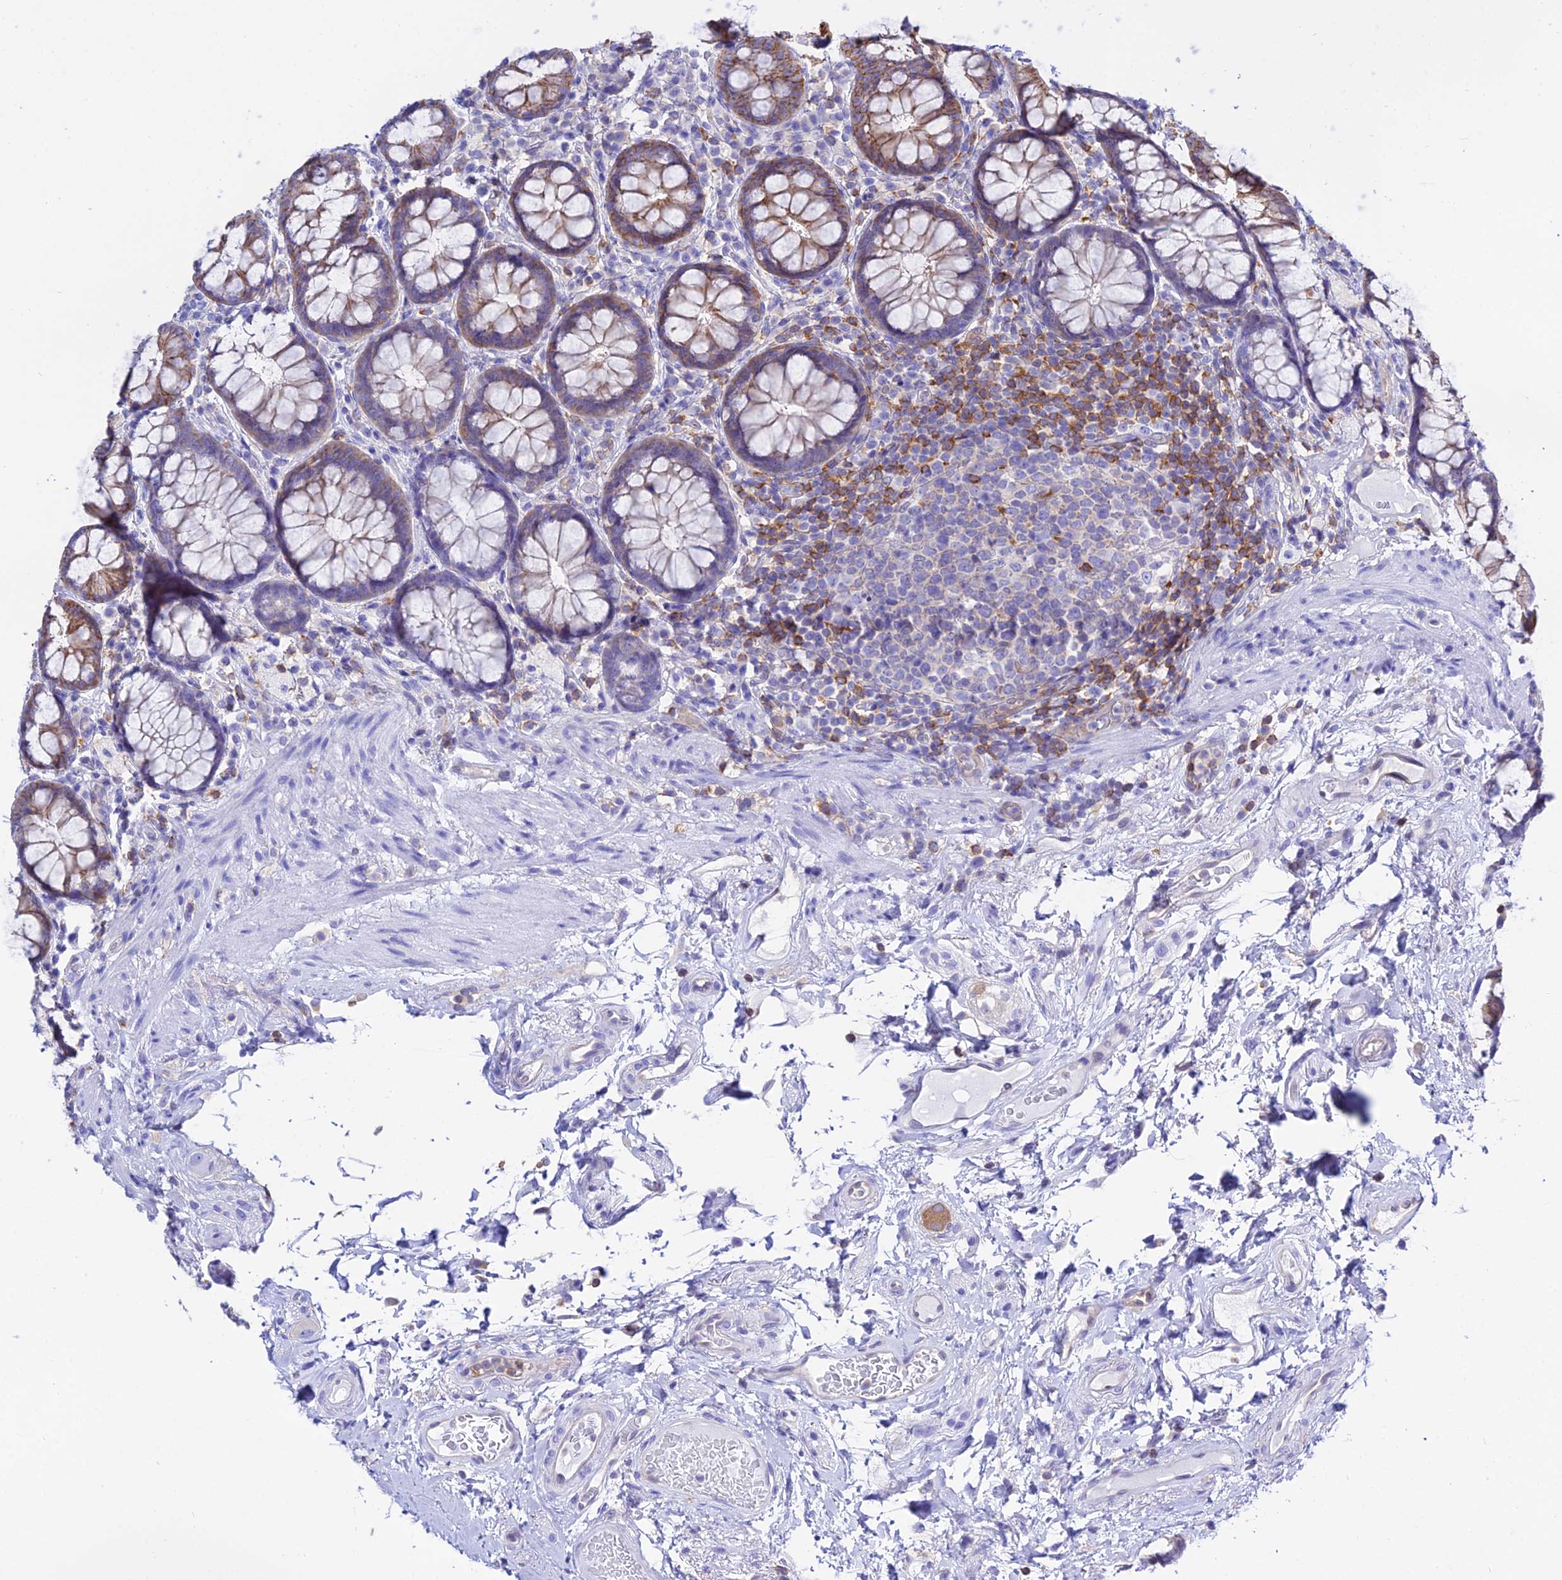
{"staining": {"intensity": "moderate", "quantity": ">75%", "location": "cytoplasmic/membranous"}, "tissue": "rectum", "cell_type": "Glandular cells", "image_type": "normal", "snomed": [{"axis": "morphology", "description": "Normal tissue, NOS"}, {"axis": "topography", "description": "Rectum"}], "caption": "Immunohistochemical staining of benign rectum exhibits medium levels of moderate cytoplasmic/membranous expression in approximately >75% of glandular cells.", "gene": "S100A16", "patient": {"sex": "male", "age": 83}}